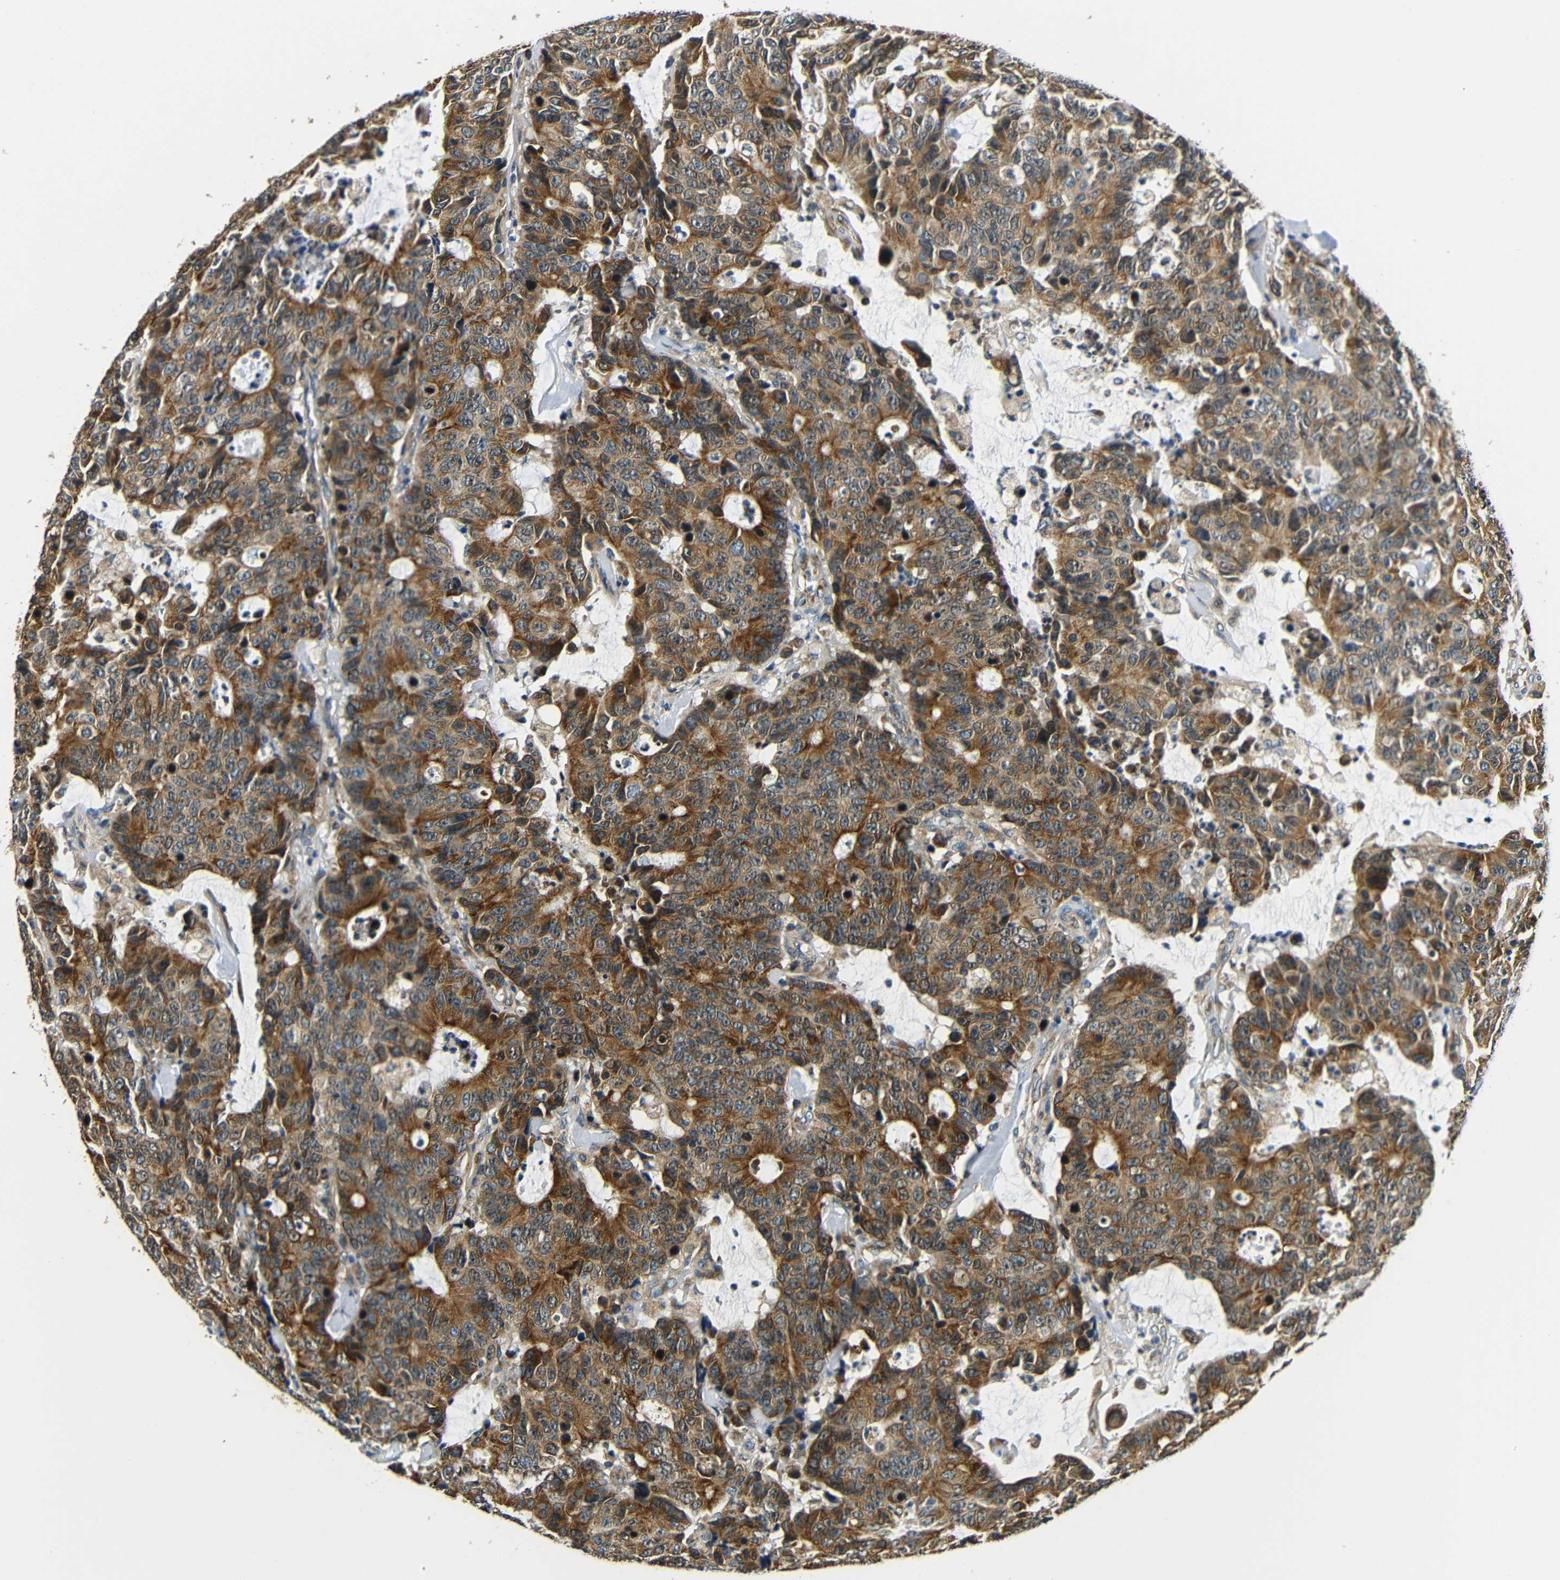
{"staining": {"intensity": "strong", "quantity": "25%-75%", "location": "cytoplasmic/membranous"}, "tissue": "colorectal cancer", "cell_type": "Tumor cells", "image_type": "cancer", "snomed": [{"axis": "morphology", "description": "Adenocarcinoma, NOS"}, {"axis": "topography", "description": "Colon"}], "caption": "Human colorectal cancer stained with a brown dye reveals strong cytoplasmic/membranous positive staining in approximately 25%-75% of tumor cells.", "gene": "VAPB", "patient": {"sex": "female", "age": 86}}